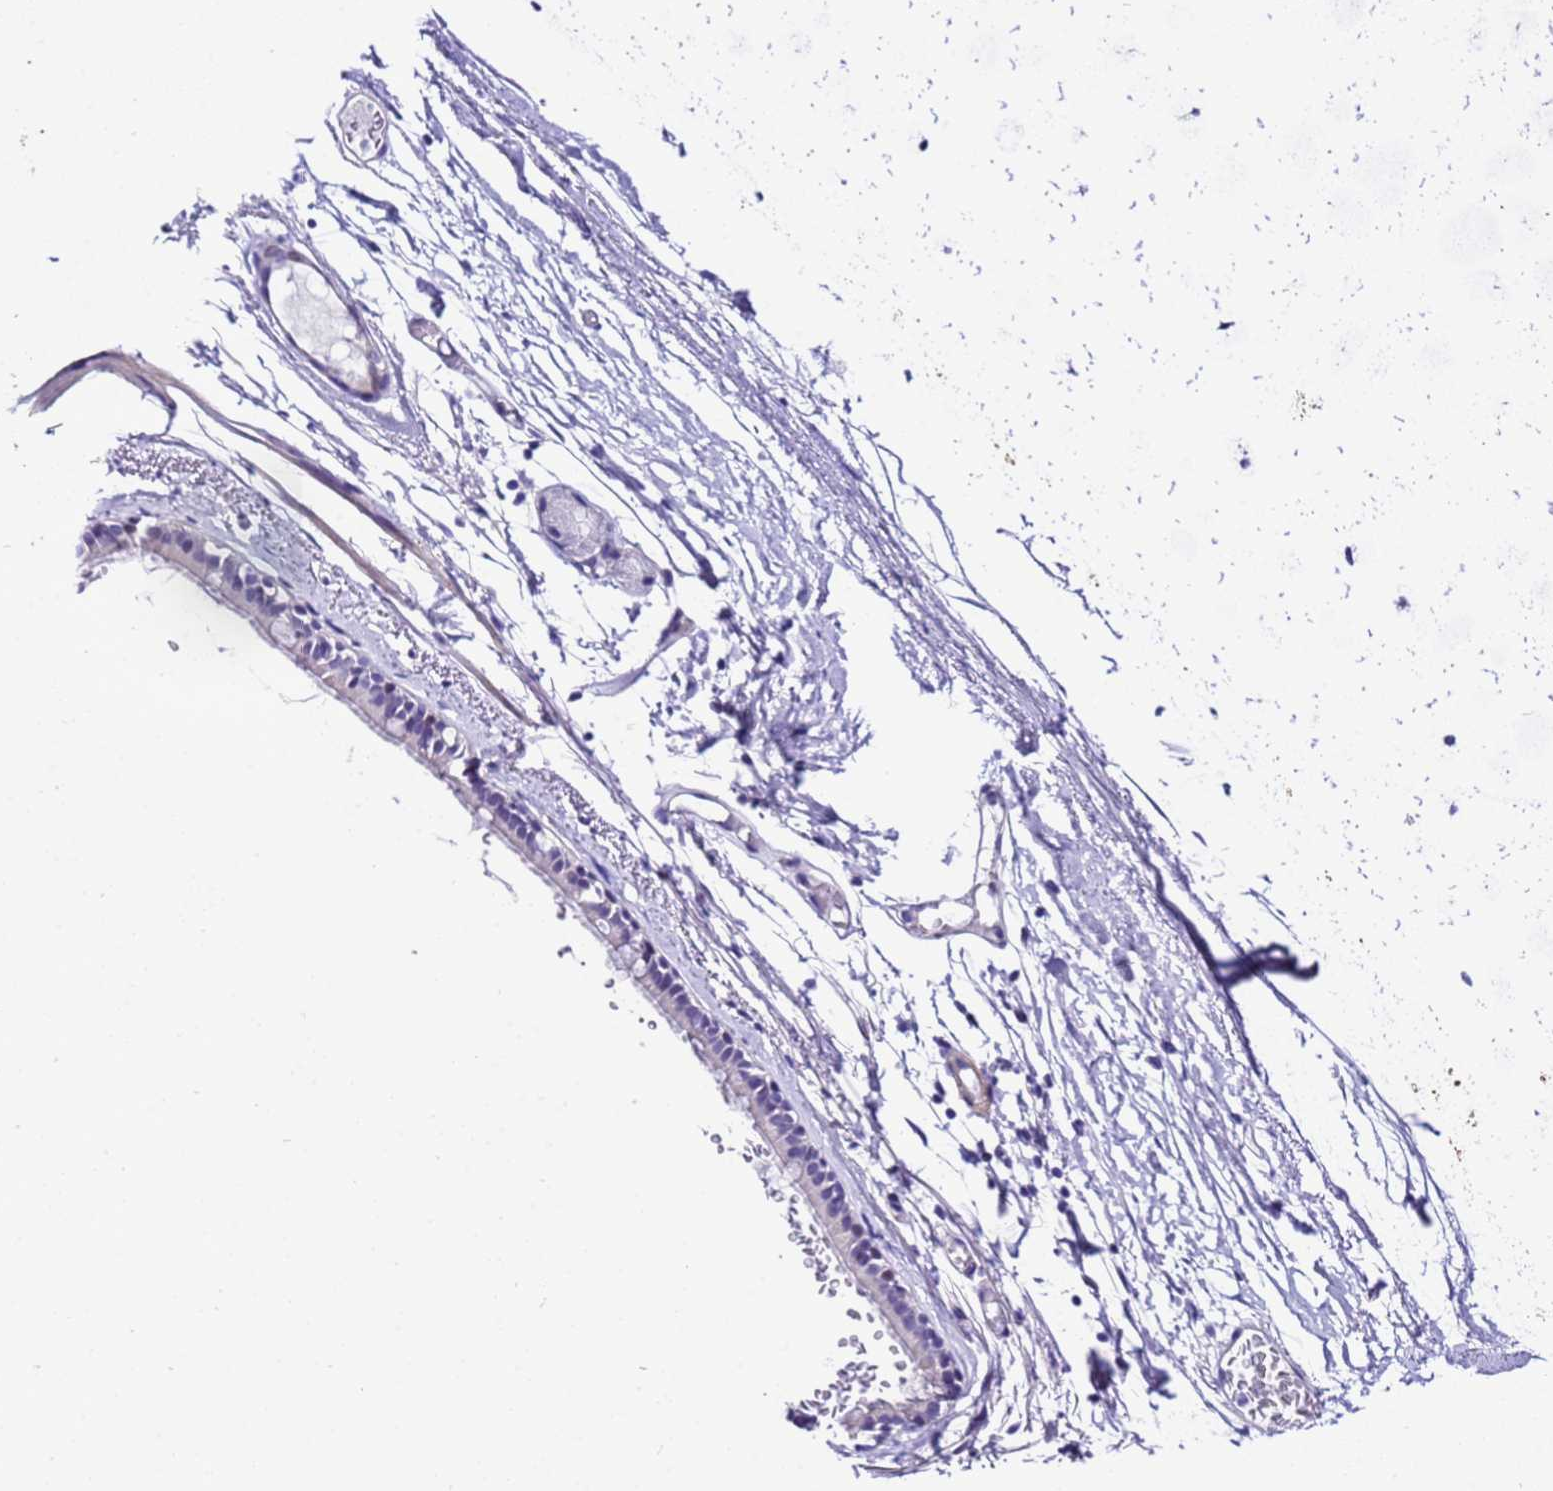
{"staining": {"intensity": "negative", "quantity": "none", "location": "none"}, "tissue": "bronchus", "cell_type": "Respiratory epithelial cells", "image_type": "normal", "snomed": [{"axis": "morphology", "description": "Normal tissue, NOS"}, {"axis": "topography", "description": "Cartilage tissue"}], "caption": "Respiratory epithelial cells show no significant protein positivity in normal bronchus. (Brightfield microscopy of DAB (3,3'-diaminobenzidine) IHC at high magnification).", "gene": "ZNF417", "patient": {"sex": "male", "age": 63}}